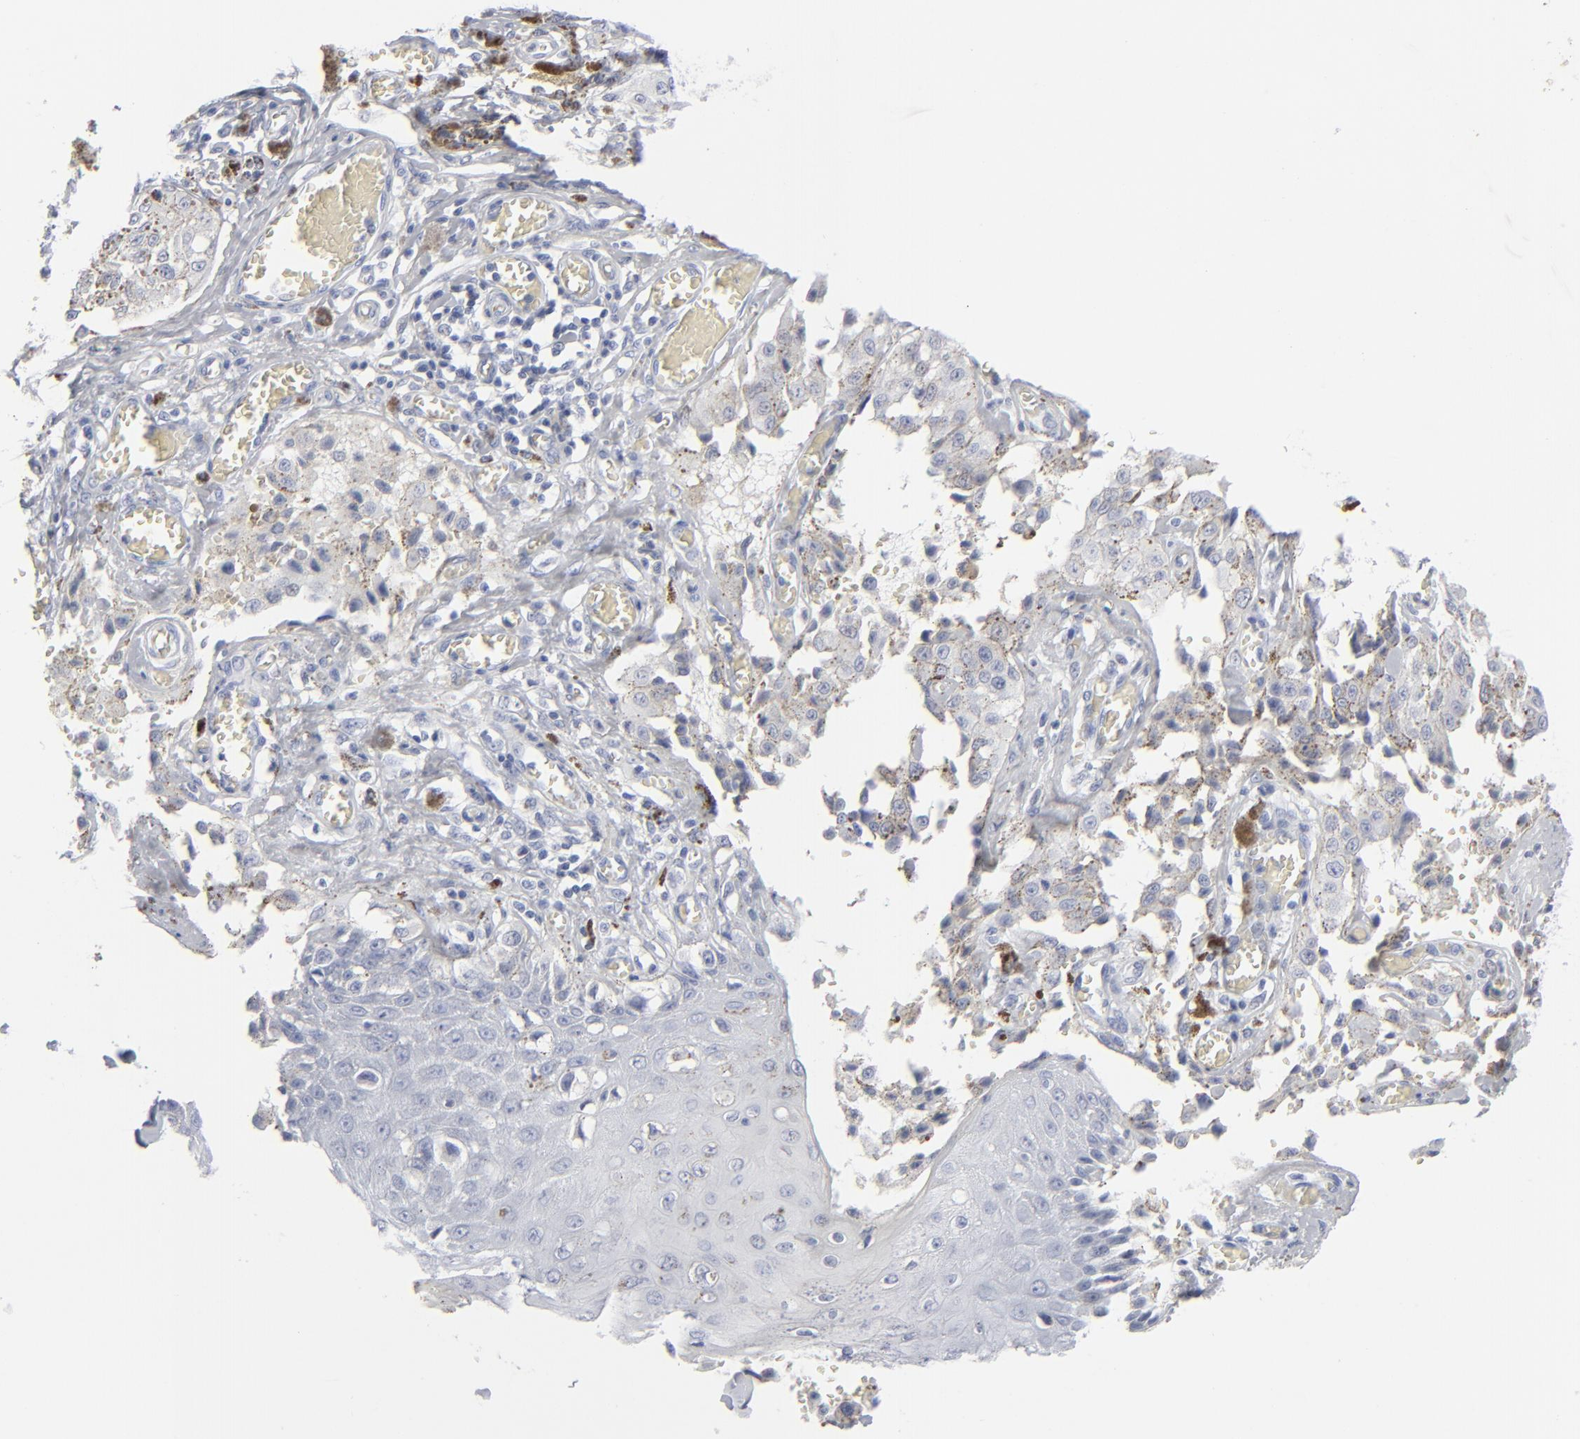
{"staining": {"intensity": "negative", "quantity": "none", "location": "none"}, "tissue": "melanoma", "cell_type": "Tumor cells", "image_type": "cancer", "snomed": [{"axis": "morphology", "description": "Malignant melanoma, NOS"}, {"axis": "topography", "description": "Skin"}], "caption": "DAB (3,3'-diaminobenzidine) immunohistochemical staining of human melanoma exhibits no significant staining in tumor cells.", "gene": "MSLN", "patient": {"sex": "female", "age": 82}}